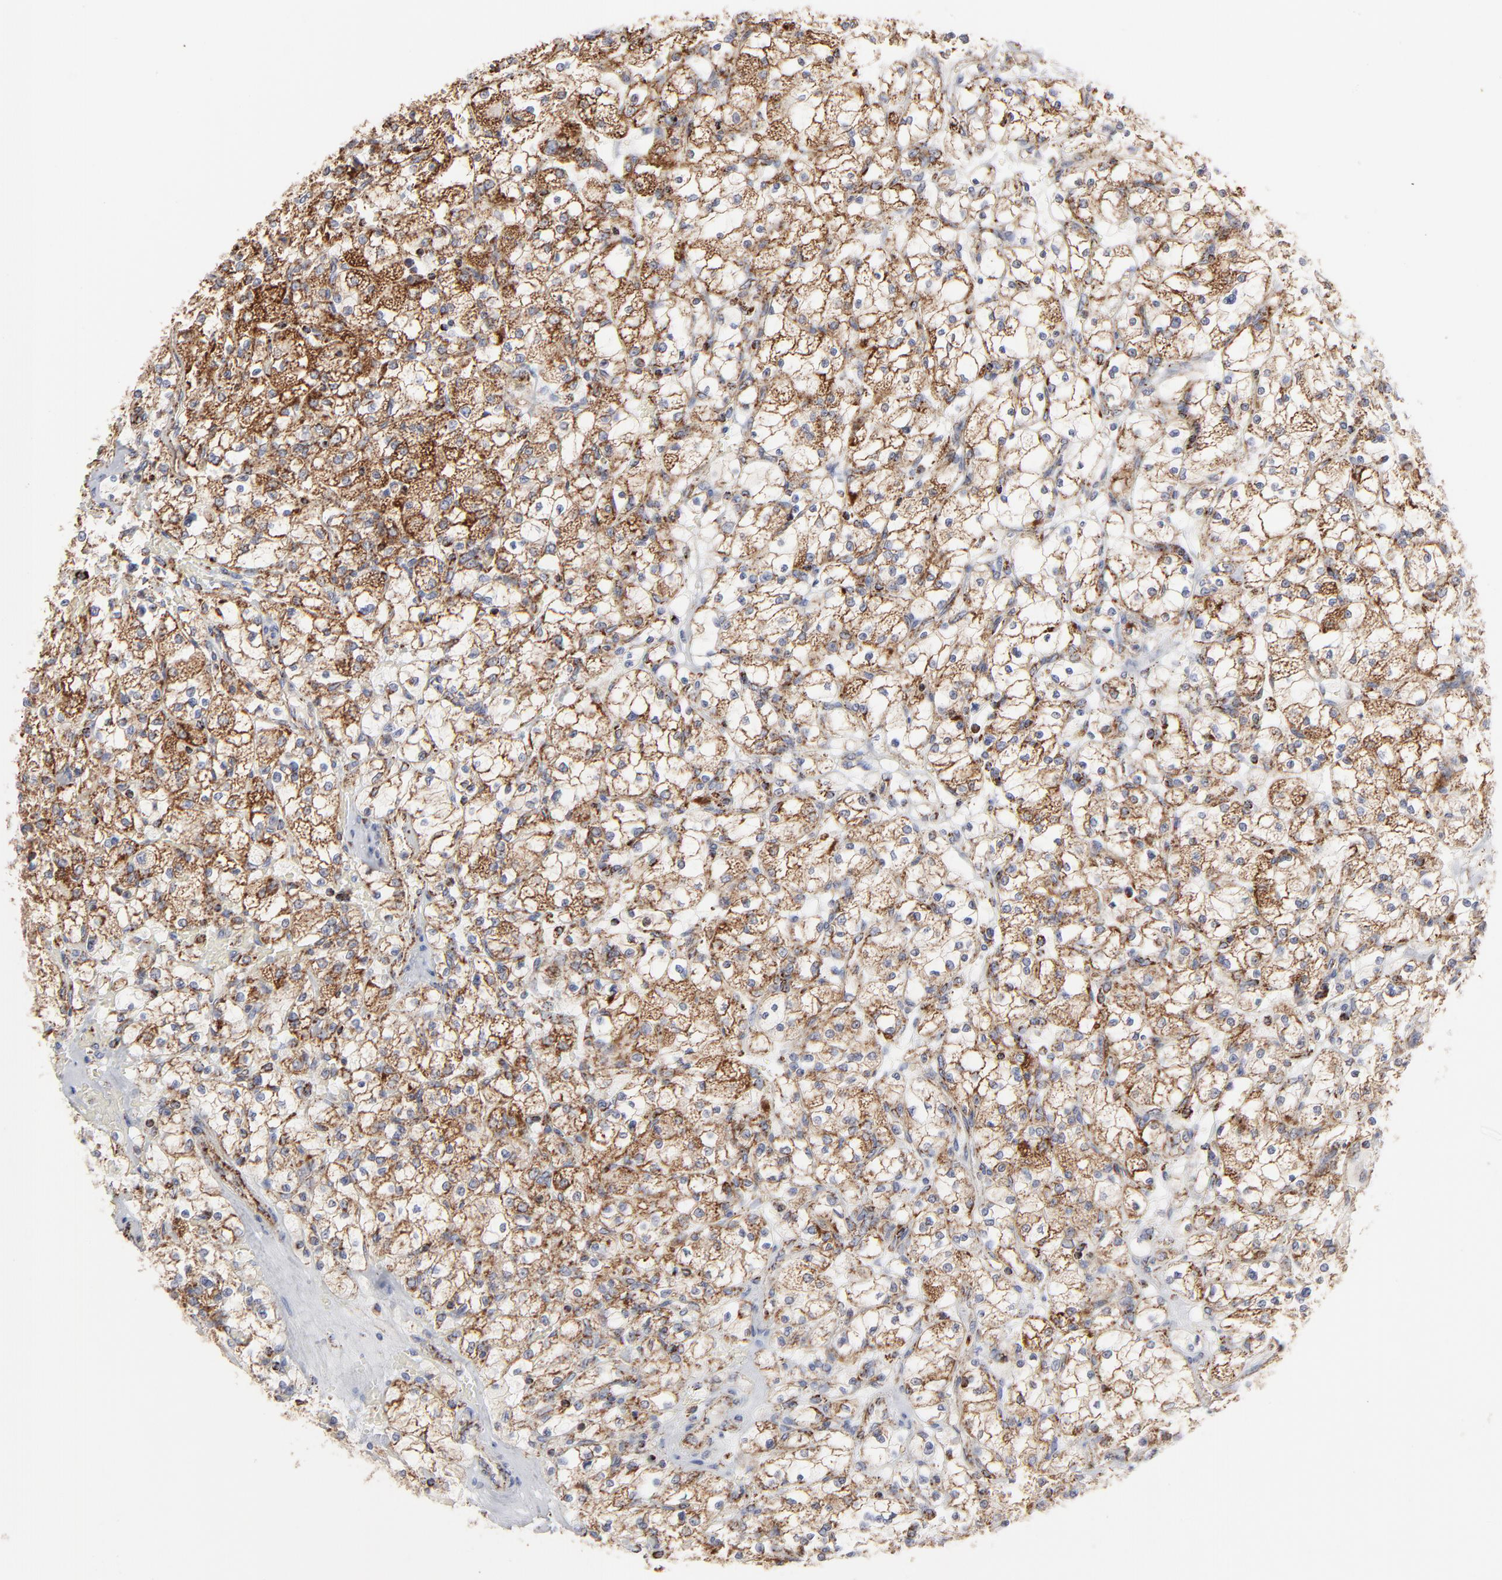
{"staining": {"intensity": "strong", "quantity": ">75%", "location": "cytoplasmic/membranous"}, "tissue": "renal cancer", "cell_type": "Tumor cells", "image_type": "cancer", "snomed": [{"axis": "morphology", "description": "Adenocarcinoma, NOS"}, {"axis": "topography", "description": "Kidney"}], "caption": "Protein positivity by immunohistochemistry exhibits strong cytoplasmic/membranous staining in about >75% of tumor cells in renal cancer.", "gene": "ASB3", "patient": {"sex": "female", "age": 83}}